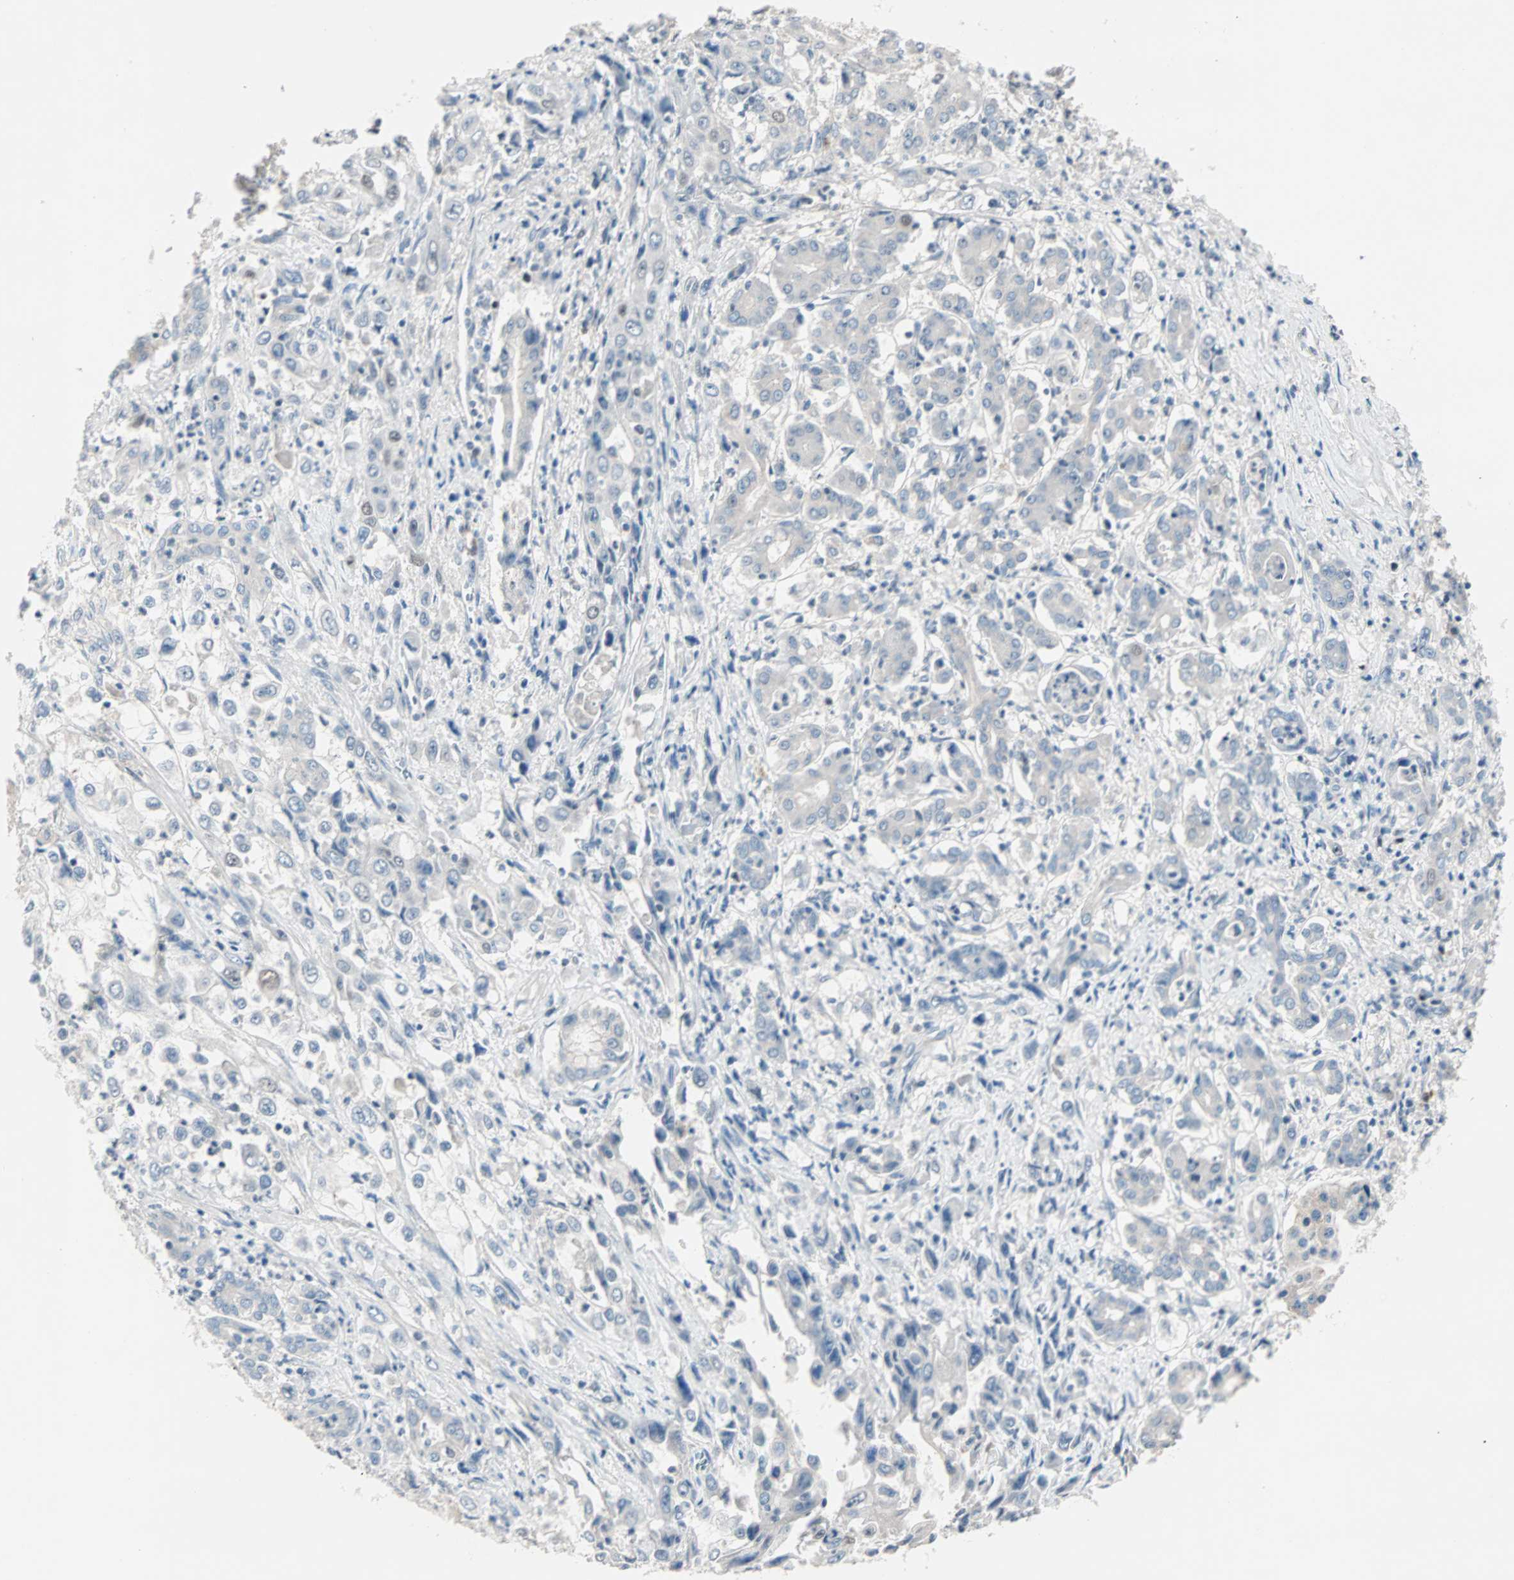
{"staining": {"intensity": "negative", "quantity": "none", "location": "none"}, "tissue": "pancreatic cancer", "cell_type": "Tumor cells", "image_type": "cancer", "snomed": [{"axis": "morphology", "description": "Adenocarcinoma, NOS"}, {"axis": "topography", "description": "Pancreas"}], "caption": "Tumor cells show no significant staining in pancreatic adenocarcinoma.", "gene": "CCNE2", "patient": {"sex": "male", "age": 70}}